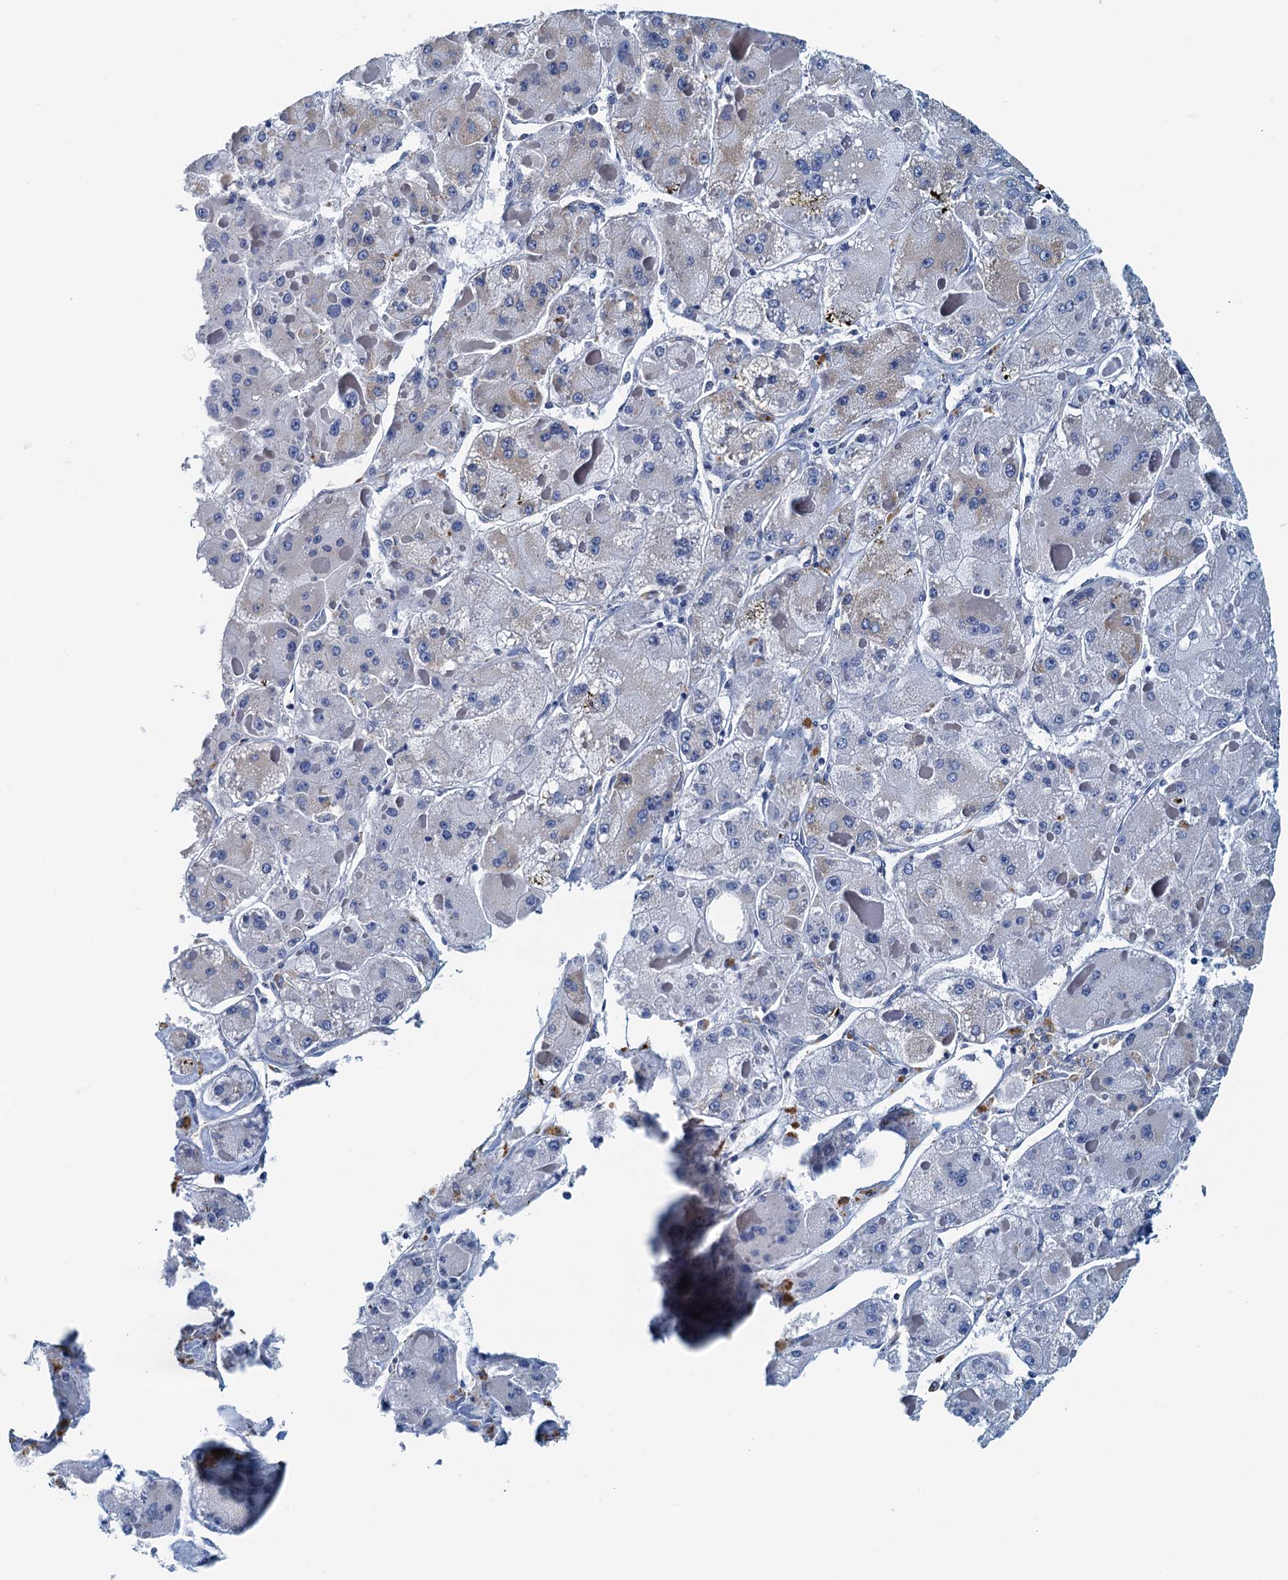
{"staining": {"intensity": "negative", "quantity": "none", "location": "none"}, "tissue": "liver cancer", "cell_type": "Tumor cells", "image_type": "cancer", "snomed": [{"axis": "morphology", "description": "Carcinoma, Hepatocellular, NOS"}, {"axis": "topography", "description": "Liver"}], "caption": "Liver cancer (hepatocellular carcinoma) was stained to show a protein in brown. There is no significant staining in tumor cells.", "gene": "DTD1", "patient": {"sex": "female", "age": 73}}